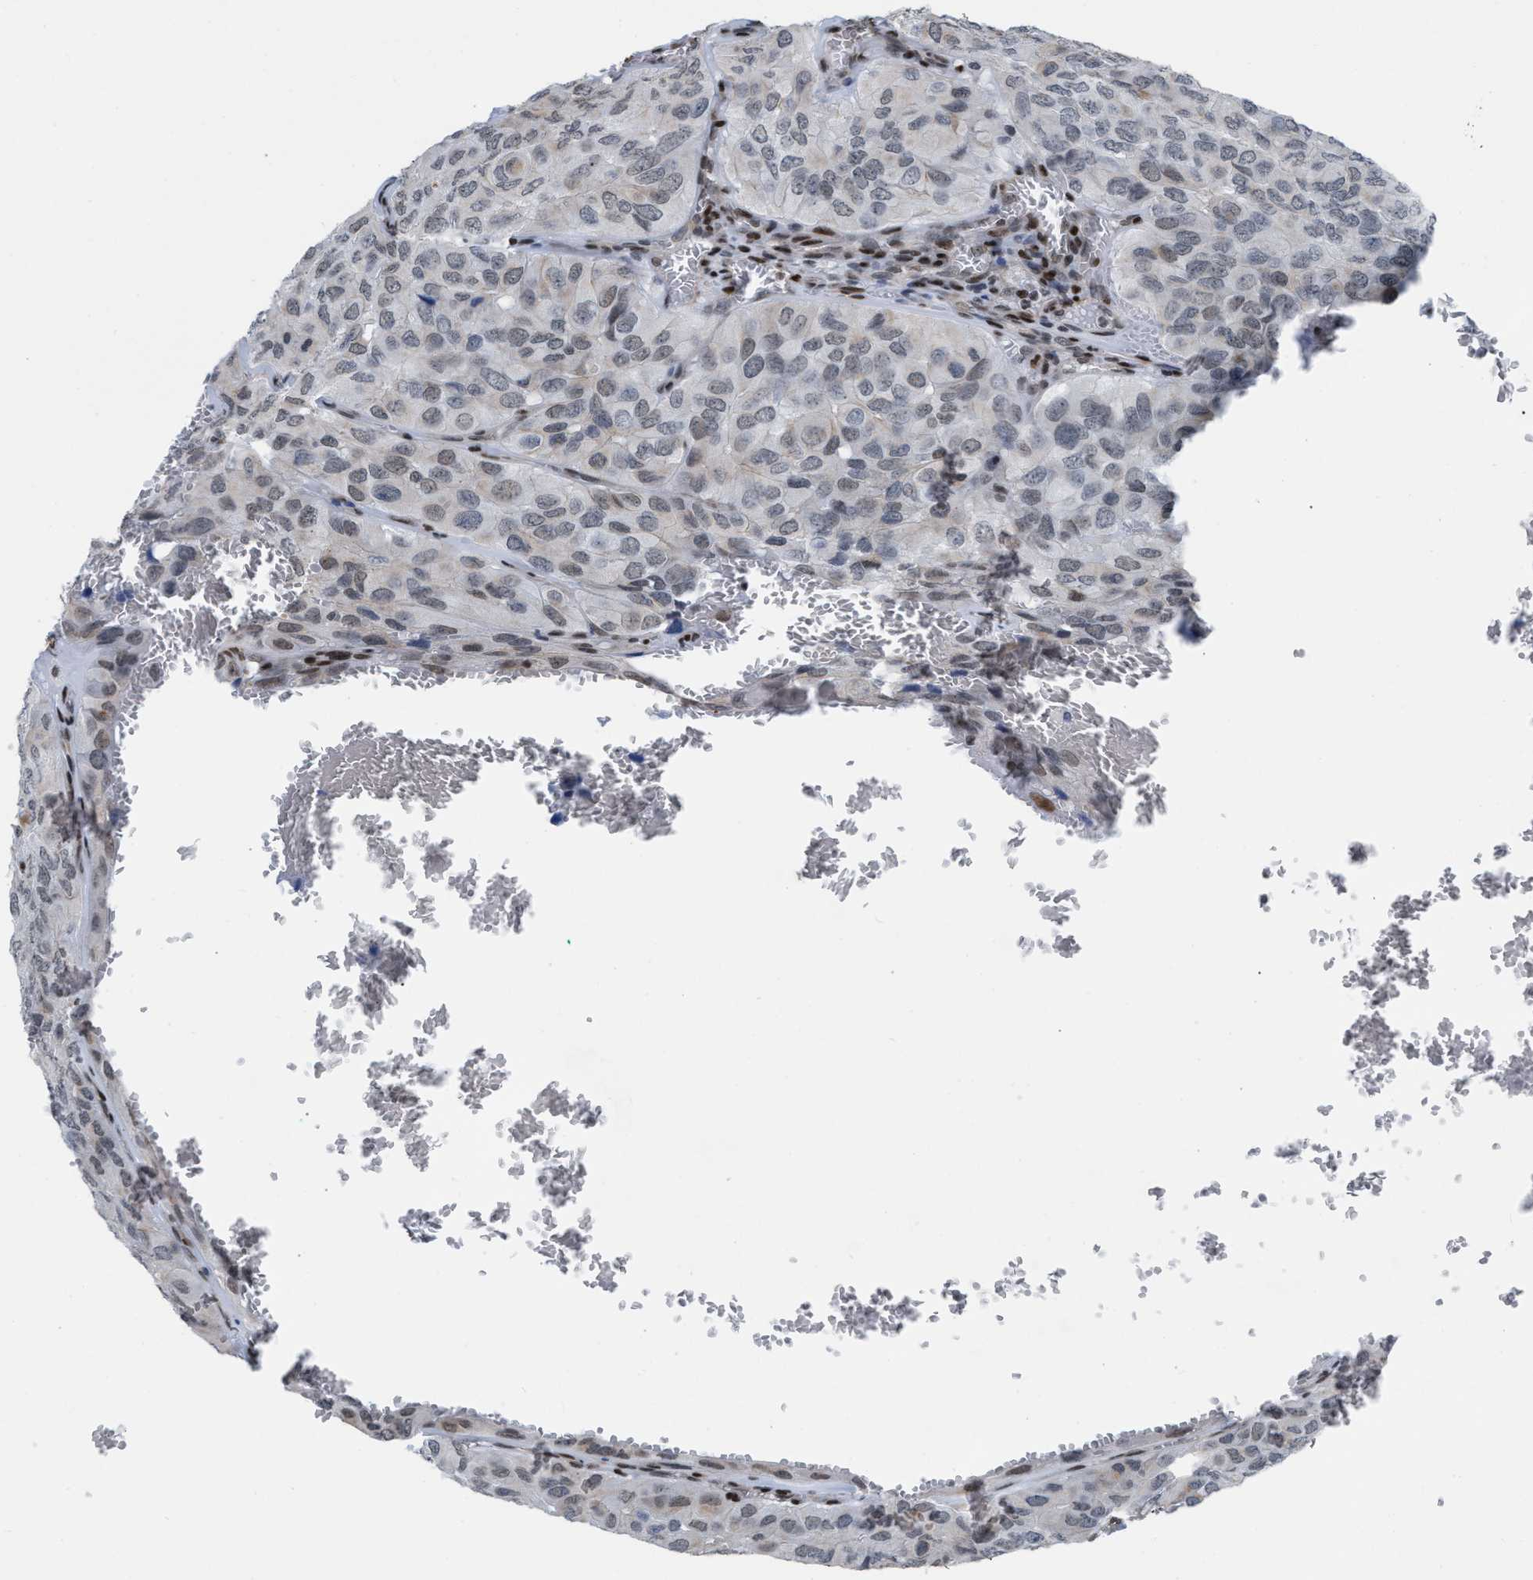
{"staining": {"intensity": "weak", "quantity": "<25%", "location": "nuclear"}, "tissue": "head and neck cancer", "cell_type": "Tumor cells", "image_type": "cancer", "snomed": [{"axis": "morphology", "description": "Adenocarcinoma, NOS"}, {"axis": "topography", "description": "Salivary gland, NOS"}, {"axis": "topography", "description": "Head-Neck"}], "caption": "This is an IHC photomicrograph of human head and neck adenocarcinoma. There is no expression in tumor cells.", "gene": "MIER1", "patient": {"sex": "female", "age": 76}}